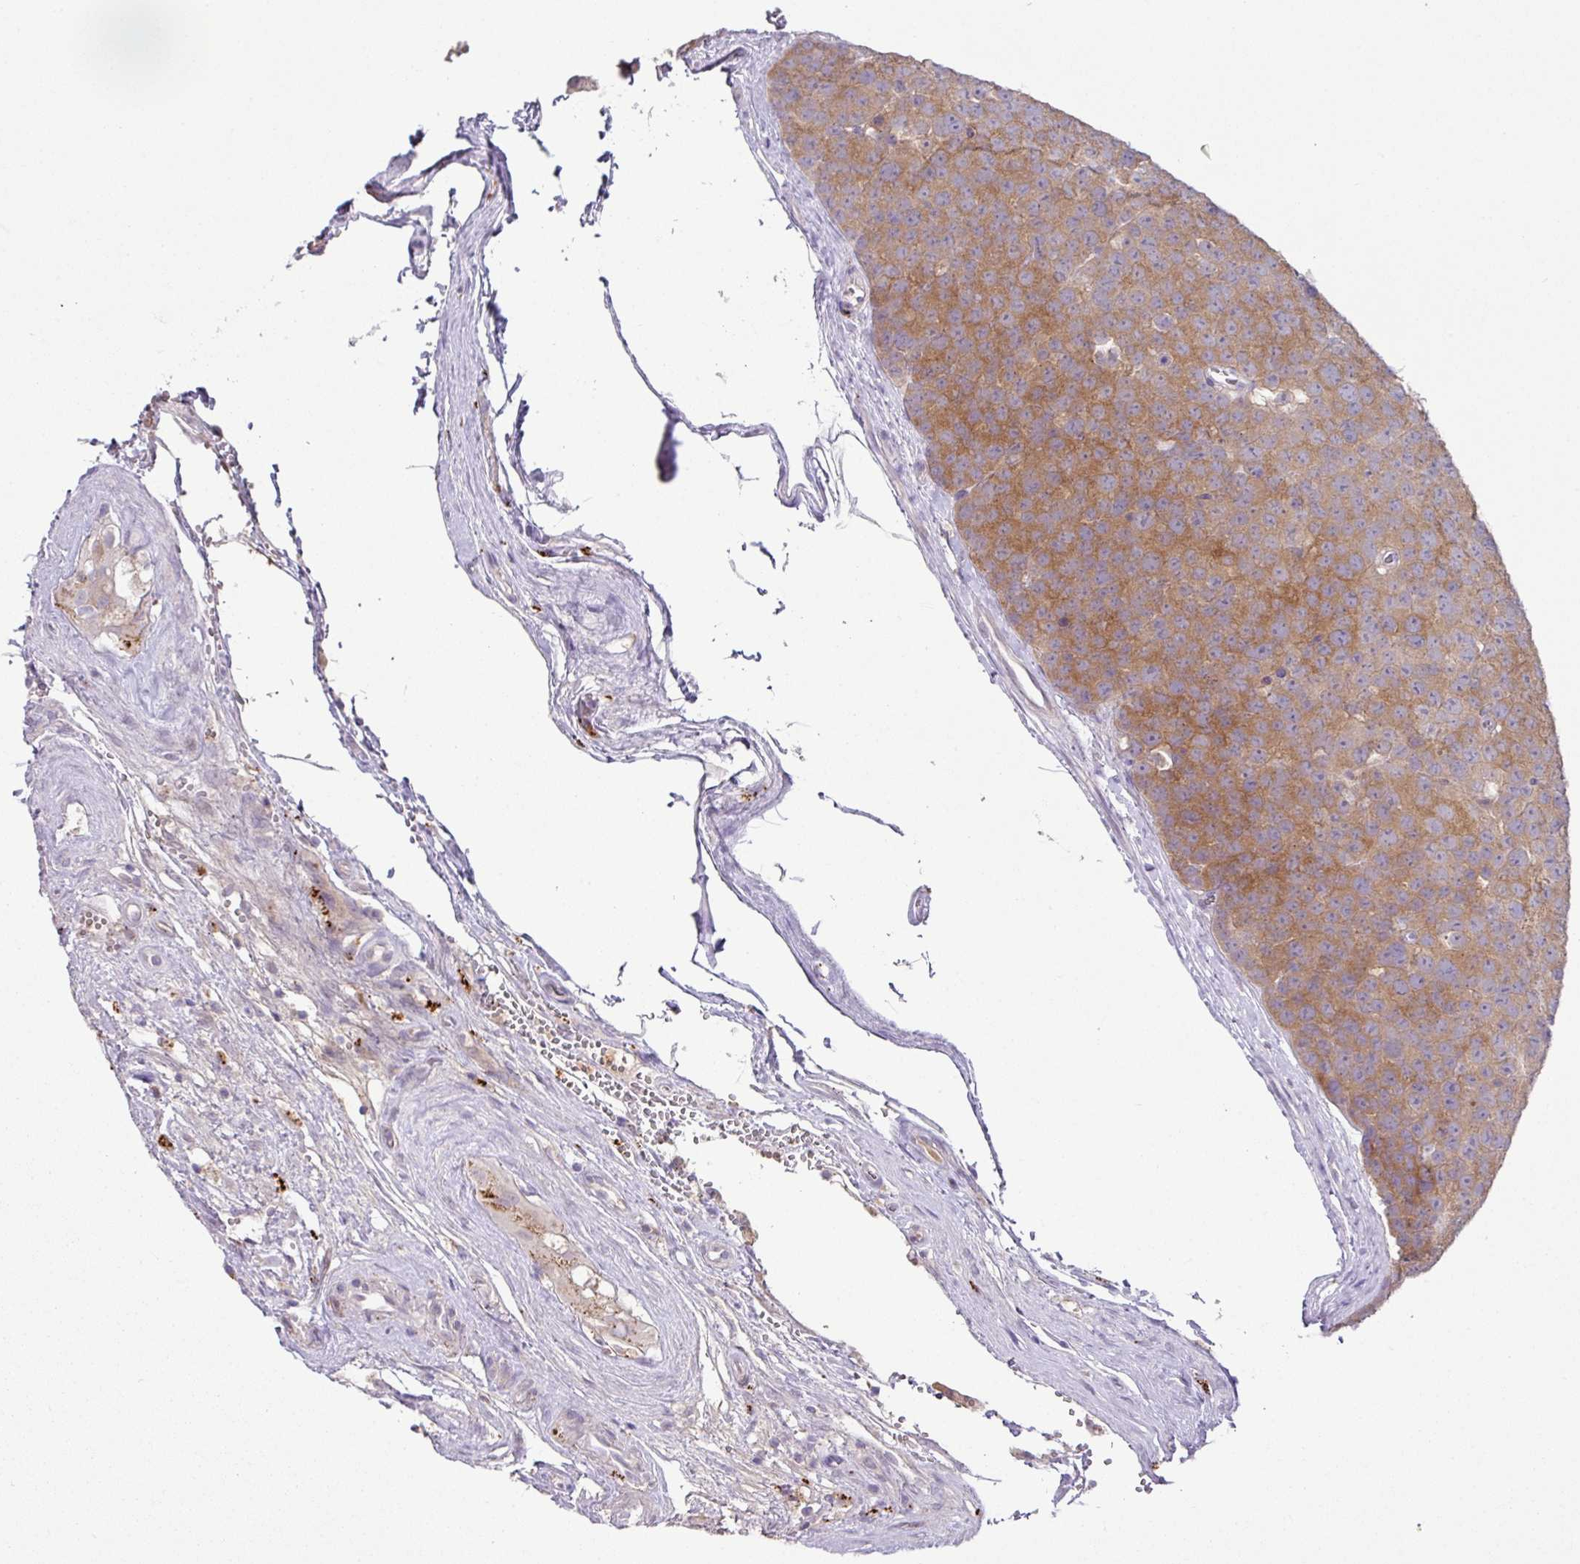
{"staining": {"intensity": "moderate", "quantity": ">75%", "location": "cytoplasmic/membranous"}, "tissue": "testis cancer", "cell_type": "Tumor cells", "image_type": "cancer", "snomed": [{"axis": "morphology", "description": "Seminoma, NOS"}, {"axis": "topography", "description": "Testis"}], "caption": "Testis seminoma stained for a protein shows moderate cytoplasmic/membranous positivity in tumor cells.", "gene": "PLEKHH3", "patient": {"sex": "male", "age": 71}}